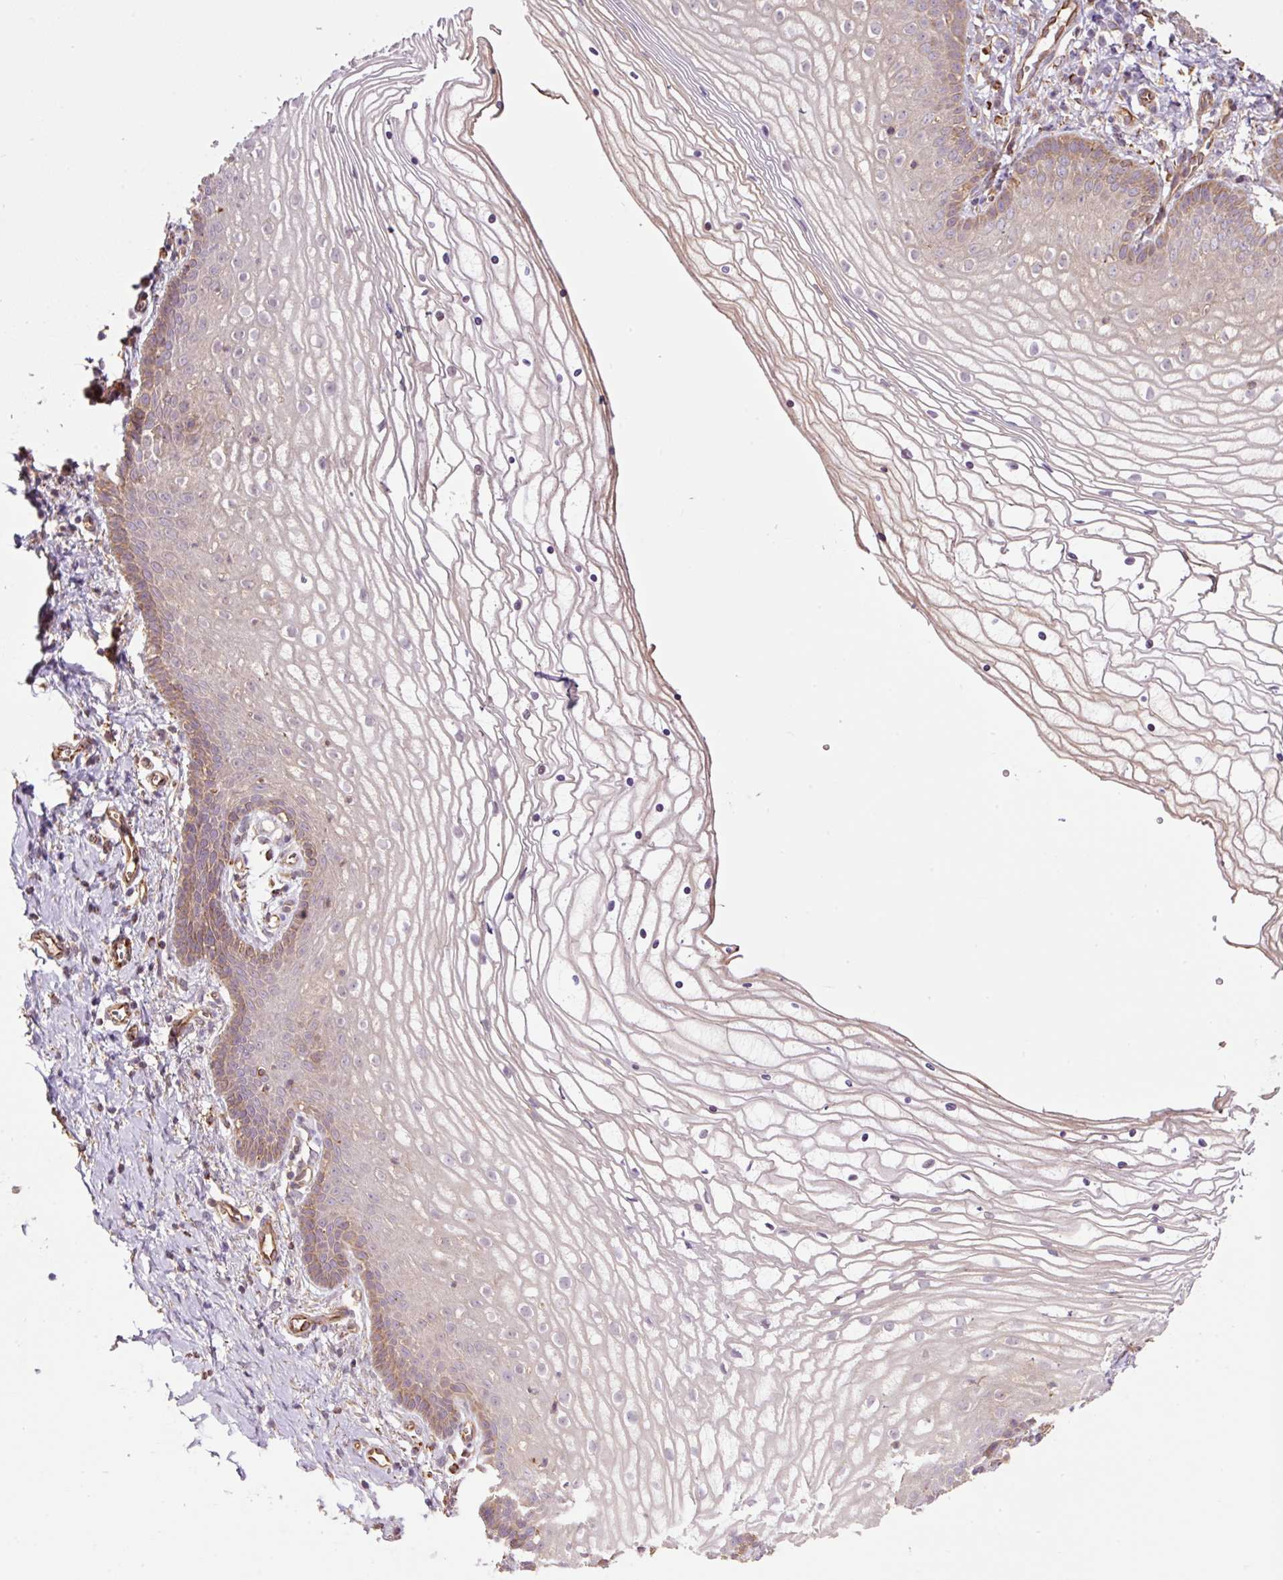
{"staining": {"intensity": "moderate", "quantity": "<25%", "location": "cytoplasmic/membranous"}, "tissue": "vagina", "cell_type": "Squamous epithelial cells", "image_type": "normal", "snomed": [{"axis": "morphology", "description": "Normal tissue, NOS"}, {"axis": "topography", "description": "Vagina"}], "caption": "Immunohistochemistry photomicrograph of unremarkable vagina stained for a protein (brown), which shows low levels of moderate cytoplasmic/membranous expression in about <25% of squamous epithelial cells.", "gene": "PCK2", "patient": {"sex": "female", "age": 56}}